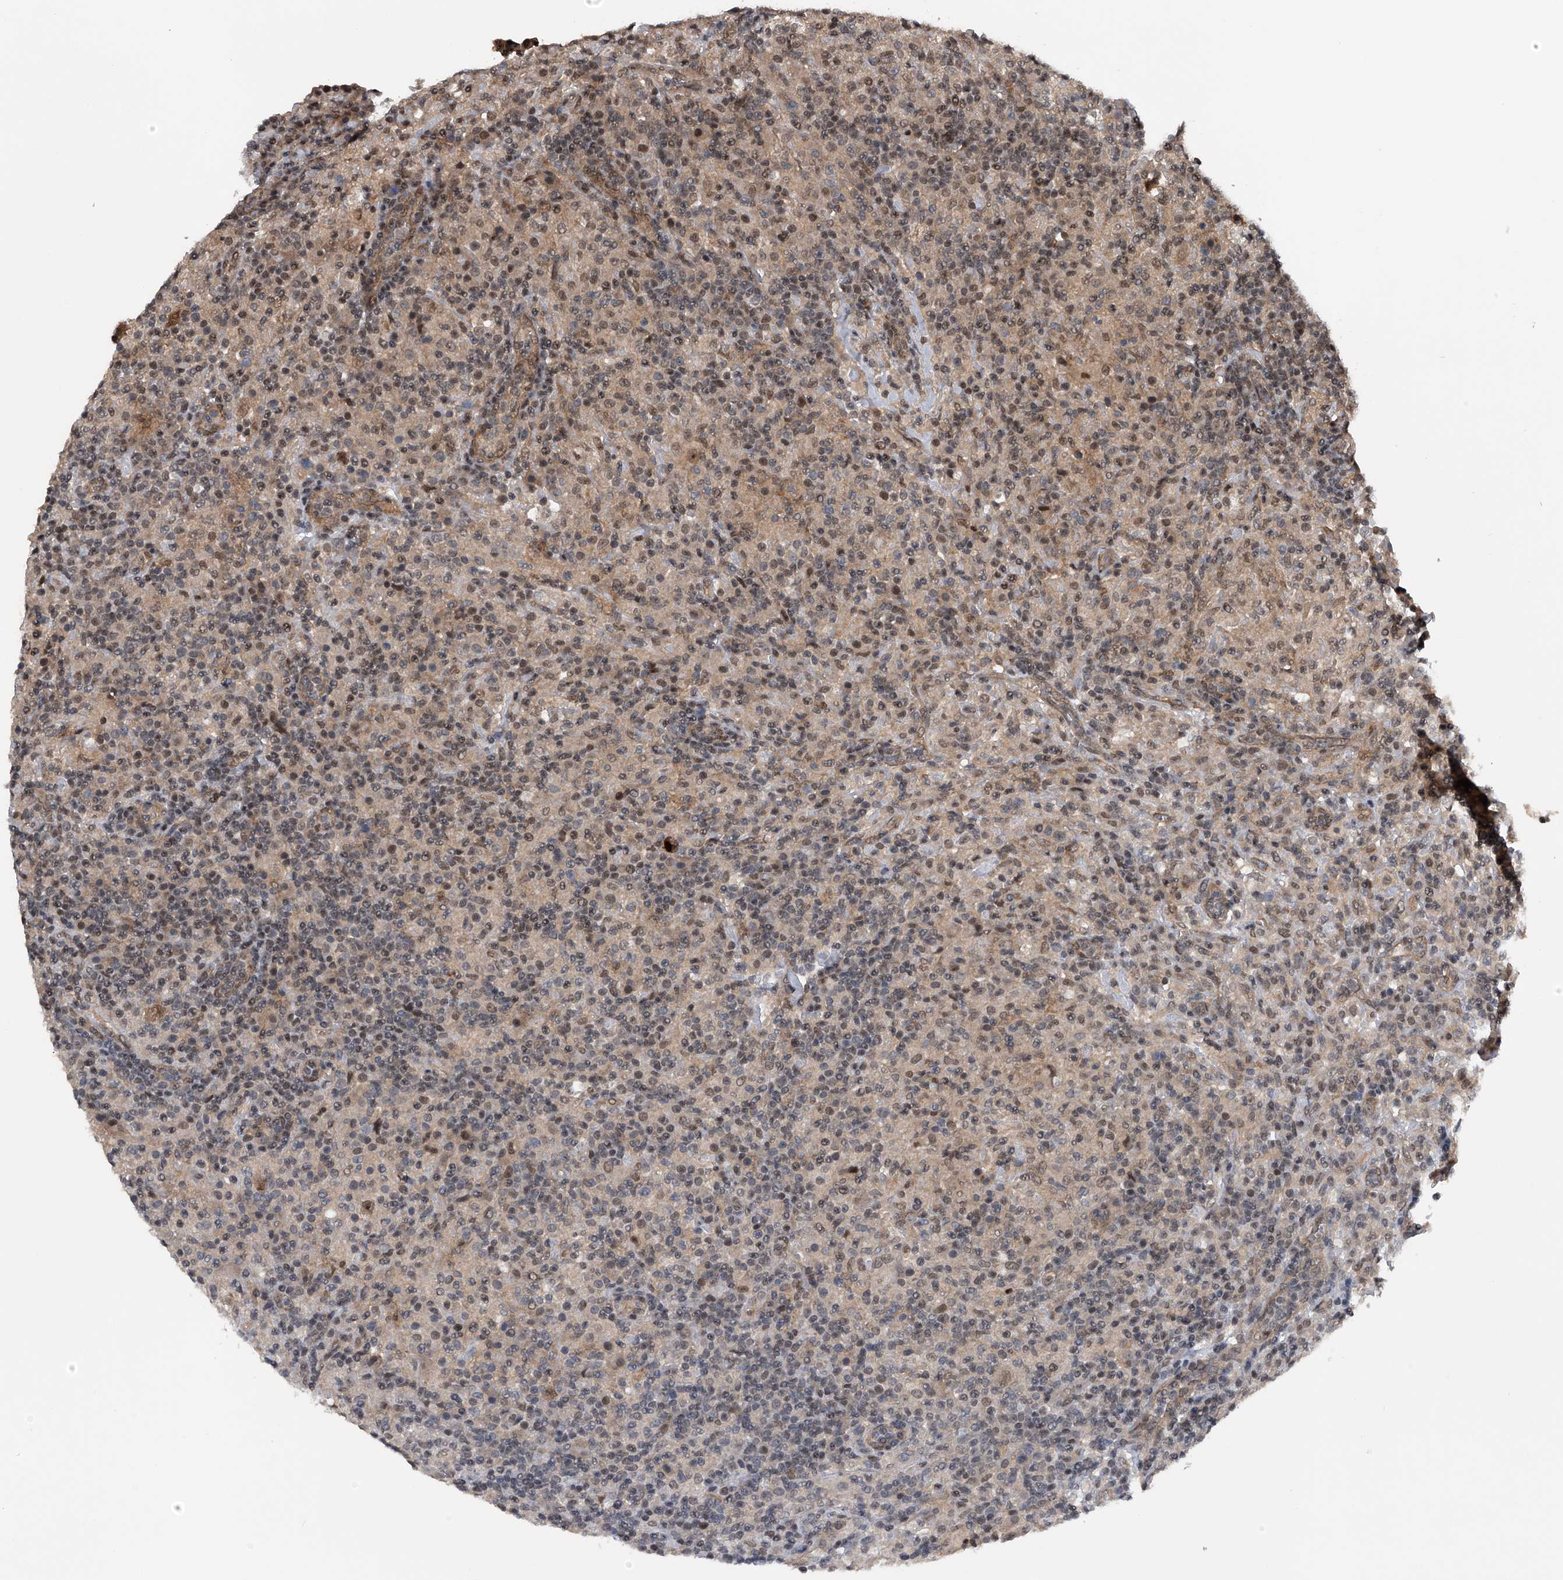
{"staining": {"intensity": "weak", "quantity": "25%-75%", "location": "cytoplasmic/membranous"}, "tissue": "lymphoma", "cell_type": "Tumor cells", "image_type": "cancer", "snomed": [{"axis": "morphology", "description": "Hodgkin's disease, NOS"}, {"axis": "topography", "description": "Lymph node"}], "caption": "Protein staining displays weak cytoplasmic/membranous staining in approximately 25%-75% of tumor cells in Hodgkin's disease.", "gene": "SLC12A8", "patient": {"sex": "male", "age": 70}}